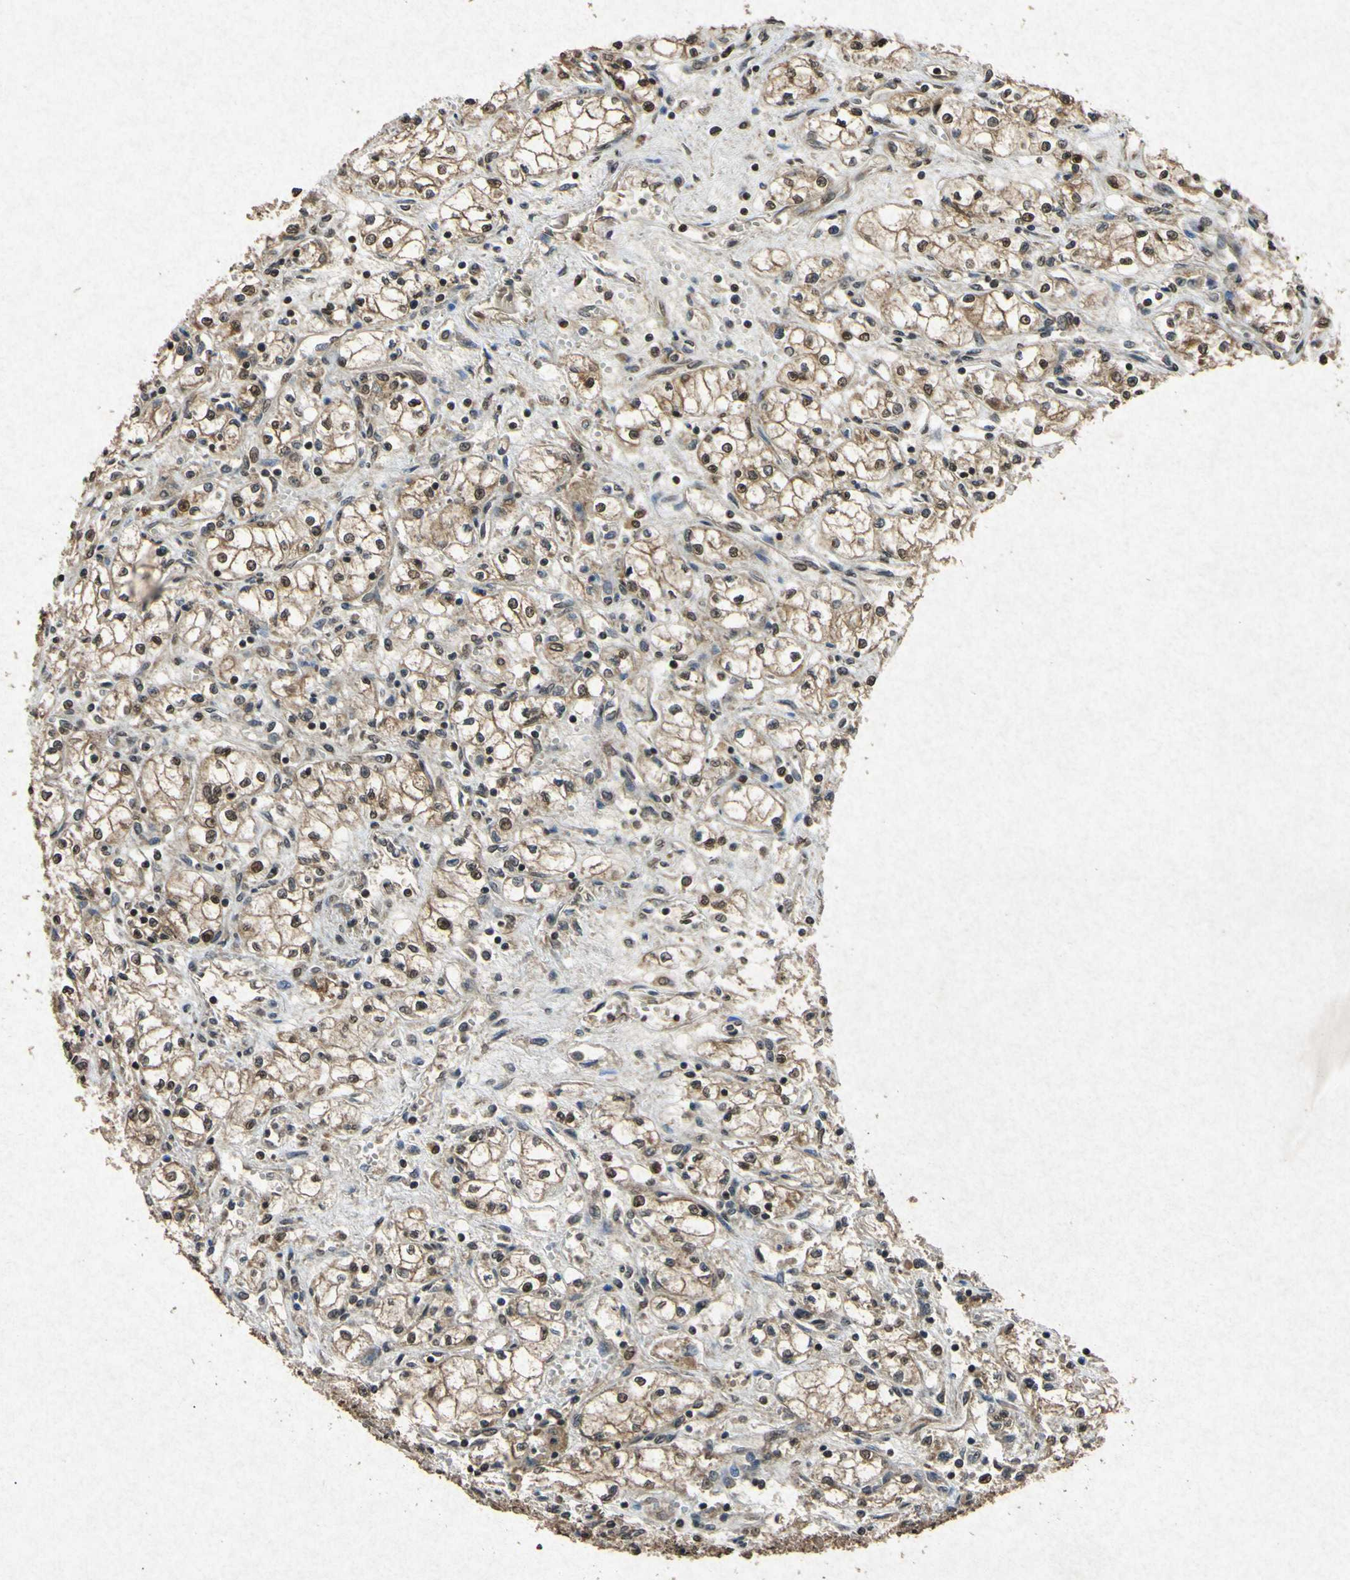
{"staining": {"intensity": "moderate", "quantity": ">75%", "location": "cytoplasmic/membranous,nuclear"}, "tissue": "renal cancer", "cell_type": "Tumor cells", "image_type": "cancer", "snomed": [{"axis": "morphology", "description": "Normal tissue, NOS"}, {"axis": "morphology", "description": "Adenocarcinoma, NOS"}, {"axis": "topography", "description": "Kidney"}], "caption": "A histopathology image showing moderate cytoplasmic/membranous and nuclear staining in approximately >75% of tumor cells in adenocarcinoma (renal), as visualized by brown immunohistochemical staining.", "gene": "ATP6V1H", "patient": {"sex": "male", "age": 59}}